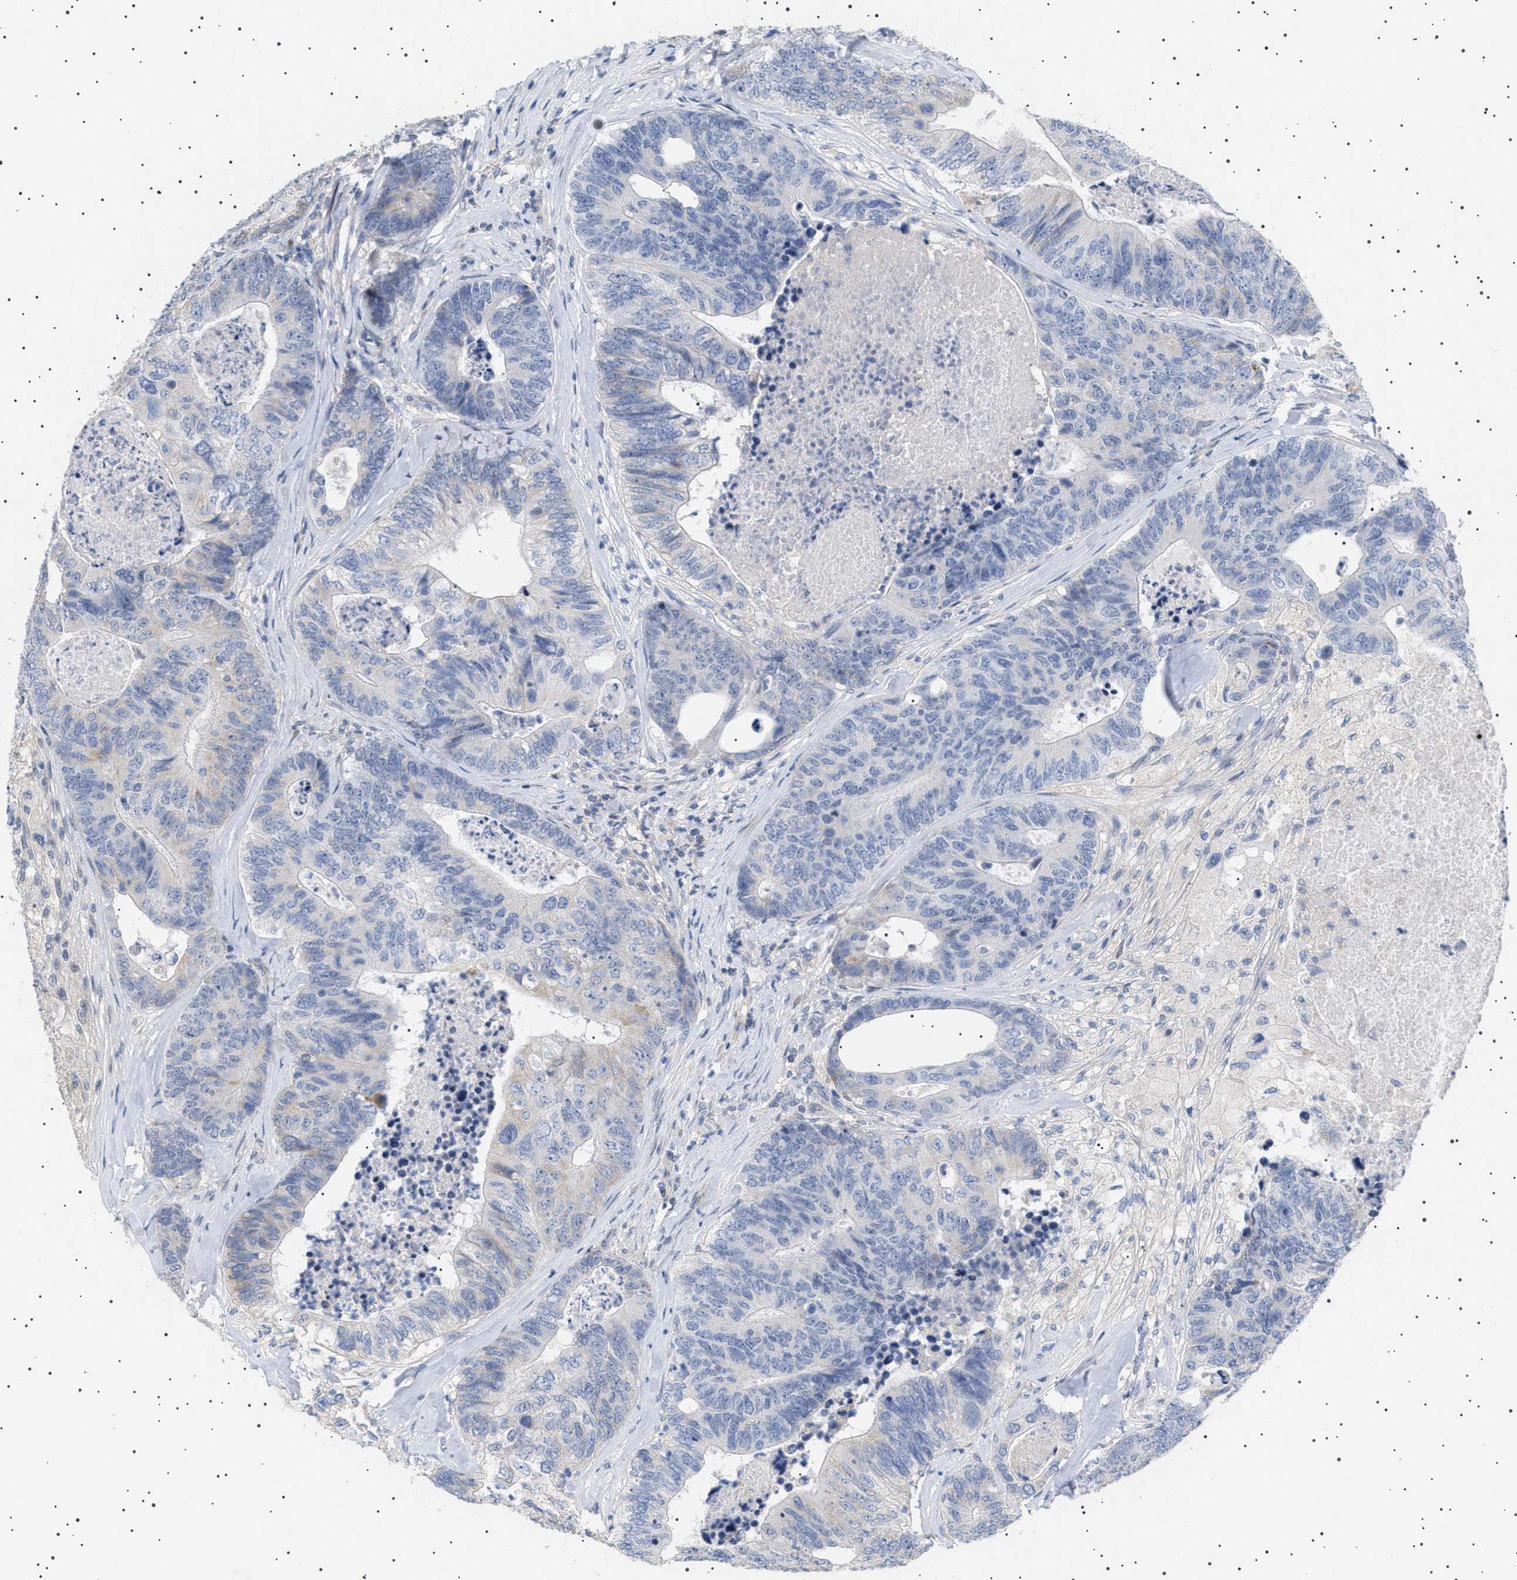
{"staining": {"intensity": "negative", "quantity": "none", "location": "none"}, "tissue": "colorectal cancer", "cell_type": "Tumor cells", "image_type": "cancer", "snomed": [{"axis": "morphology", "description": "Adenocarcinoma, NOS"}, {"axis": "topography", "description": "Colon"}], "caption": "Colorectal adenocarcinoma stained for a protein using immunohistochemistry (IHC) shows no positivity tumor cells.", "gene": "HTR1A", "patient": {"sex": "female", "age": 67}}